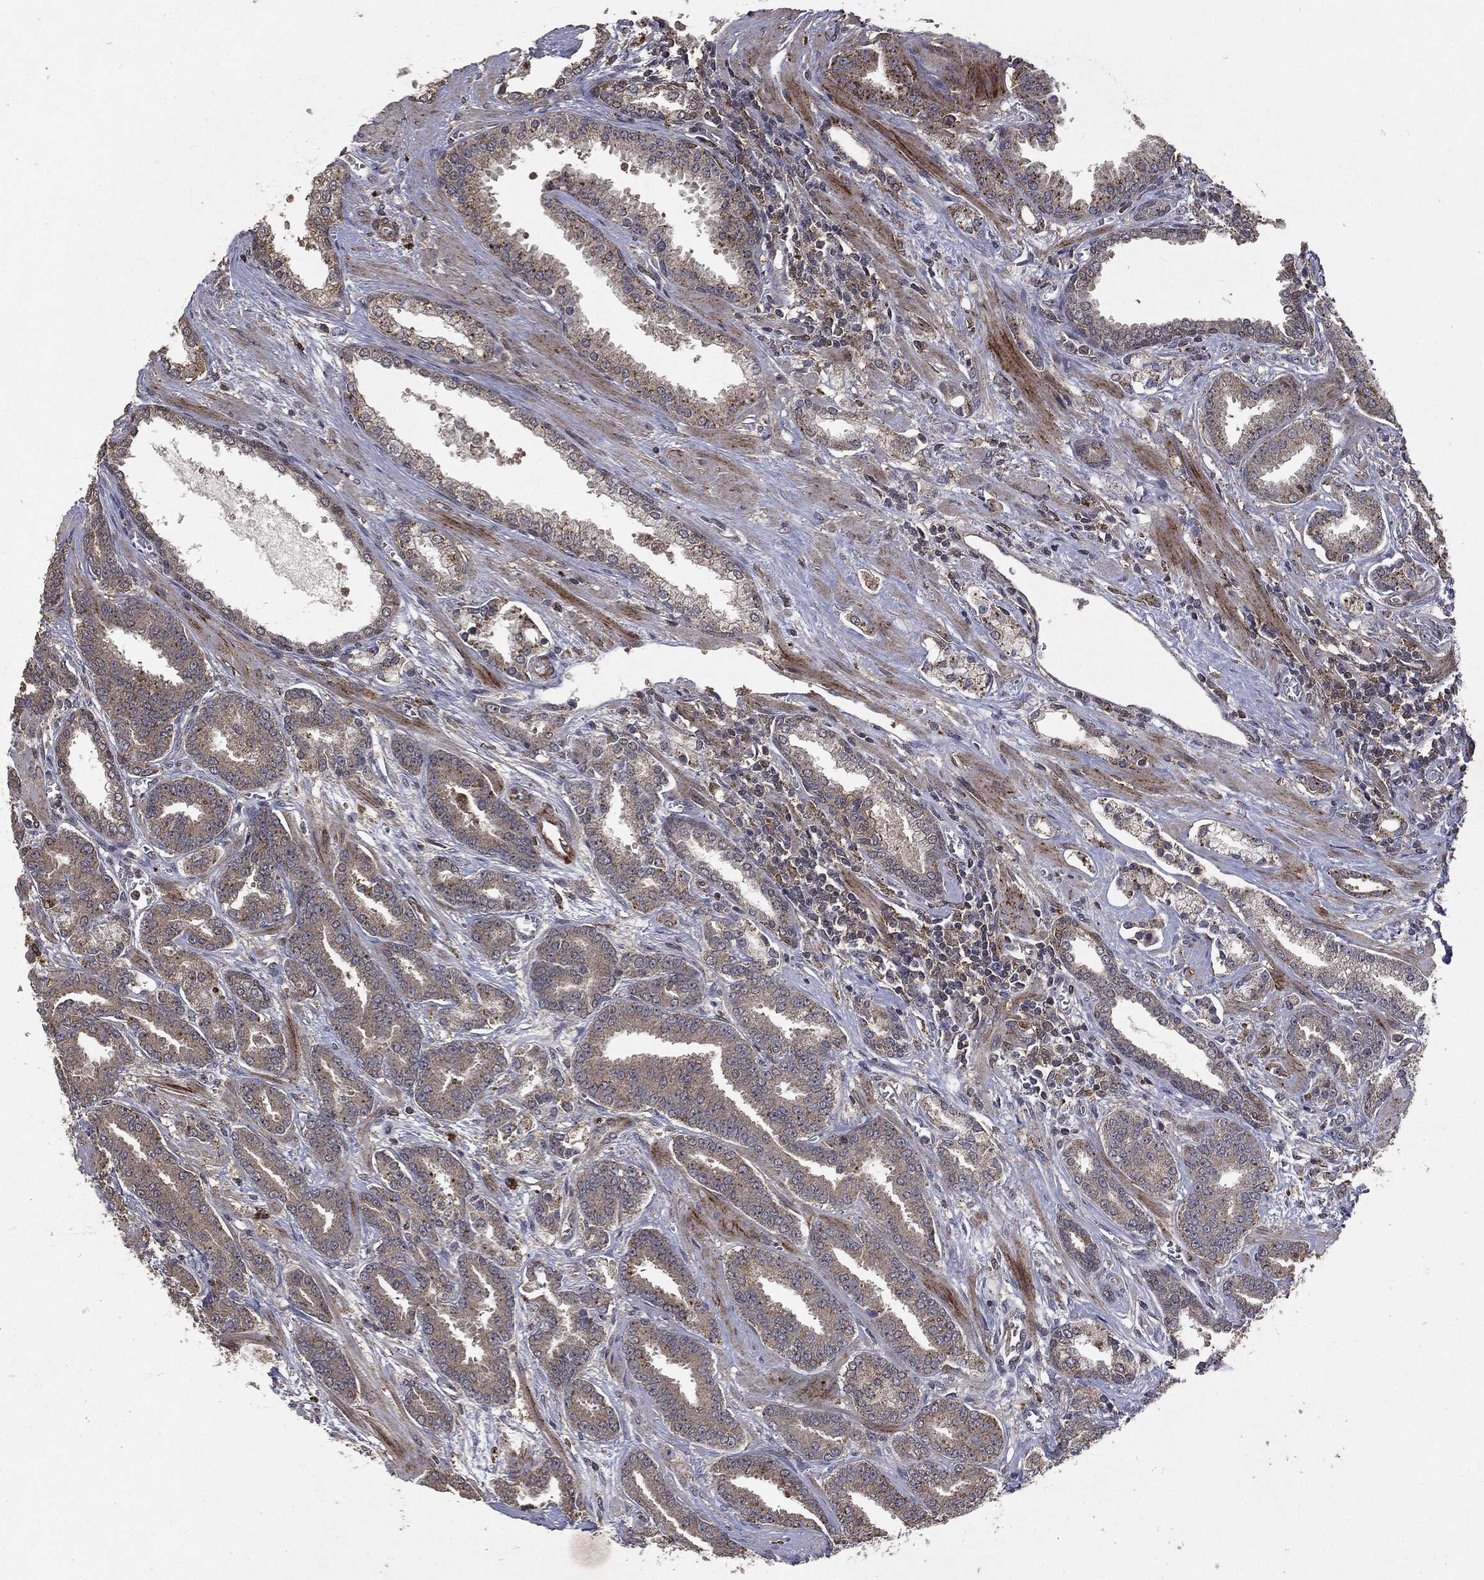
{"staining": {"intensity": "negative", "quantity": "none", "location": "none"}, "tissue": "prostate cancer", "cell_type": "Tumor cells", "image_type": "cancer", "snomed": [{"axis": "morphology", "description": "Adenocarcinoma, High grade"}, {"axis": "topography", "description": "Prostate"}], "caption": "Tumor cells show no significant protein staining in prostate cancer (high-grade adenocarcinoma).", "gene": "PTEN", "patient": {"sex": "male", "age": 60}}